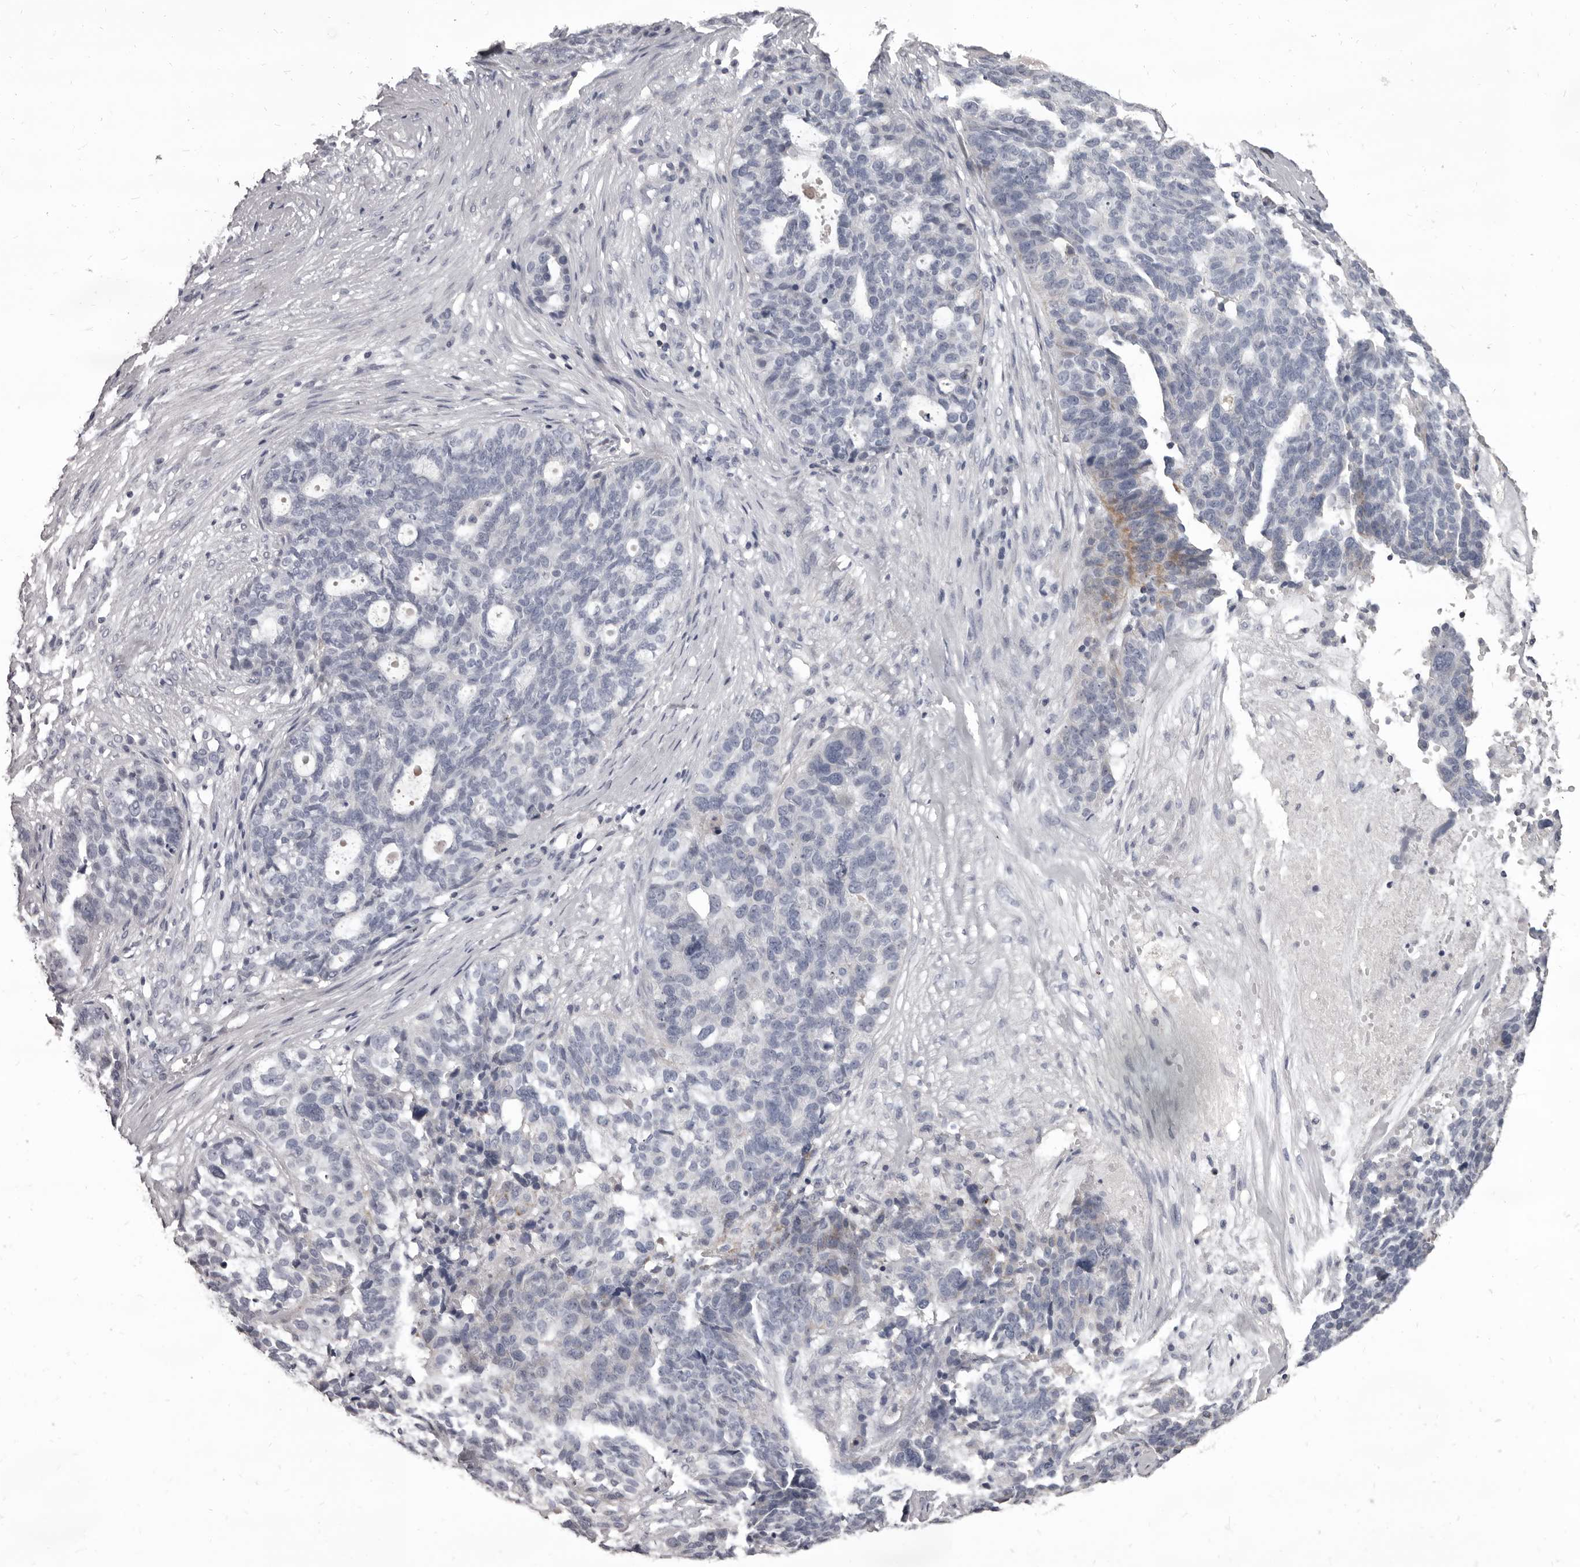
{"staining": {"intensity": "negative", "quantity": "none", "location": "none"}, "tissue": "ovarian cancer", "cell_type": "Tumor cells", "image_type": "cancer", "snomed": [{"axis": "morphology", "description": "Cystadenocarcinoma, serous, NOS"}, {"axis": "topography", "description": "Ovary"}], "caption": "High magnification brightfield microscopy of ovarian serous cystadenocarcinoma stained with DAB (3,3'-diaminobenzidine) (brown) and counterstained with hematoxylin (blue): tumor cells show no significant staining.", "gene": "GZMH", "patient": {"sex": "female", "age": 59}}